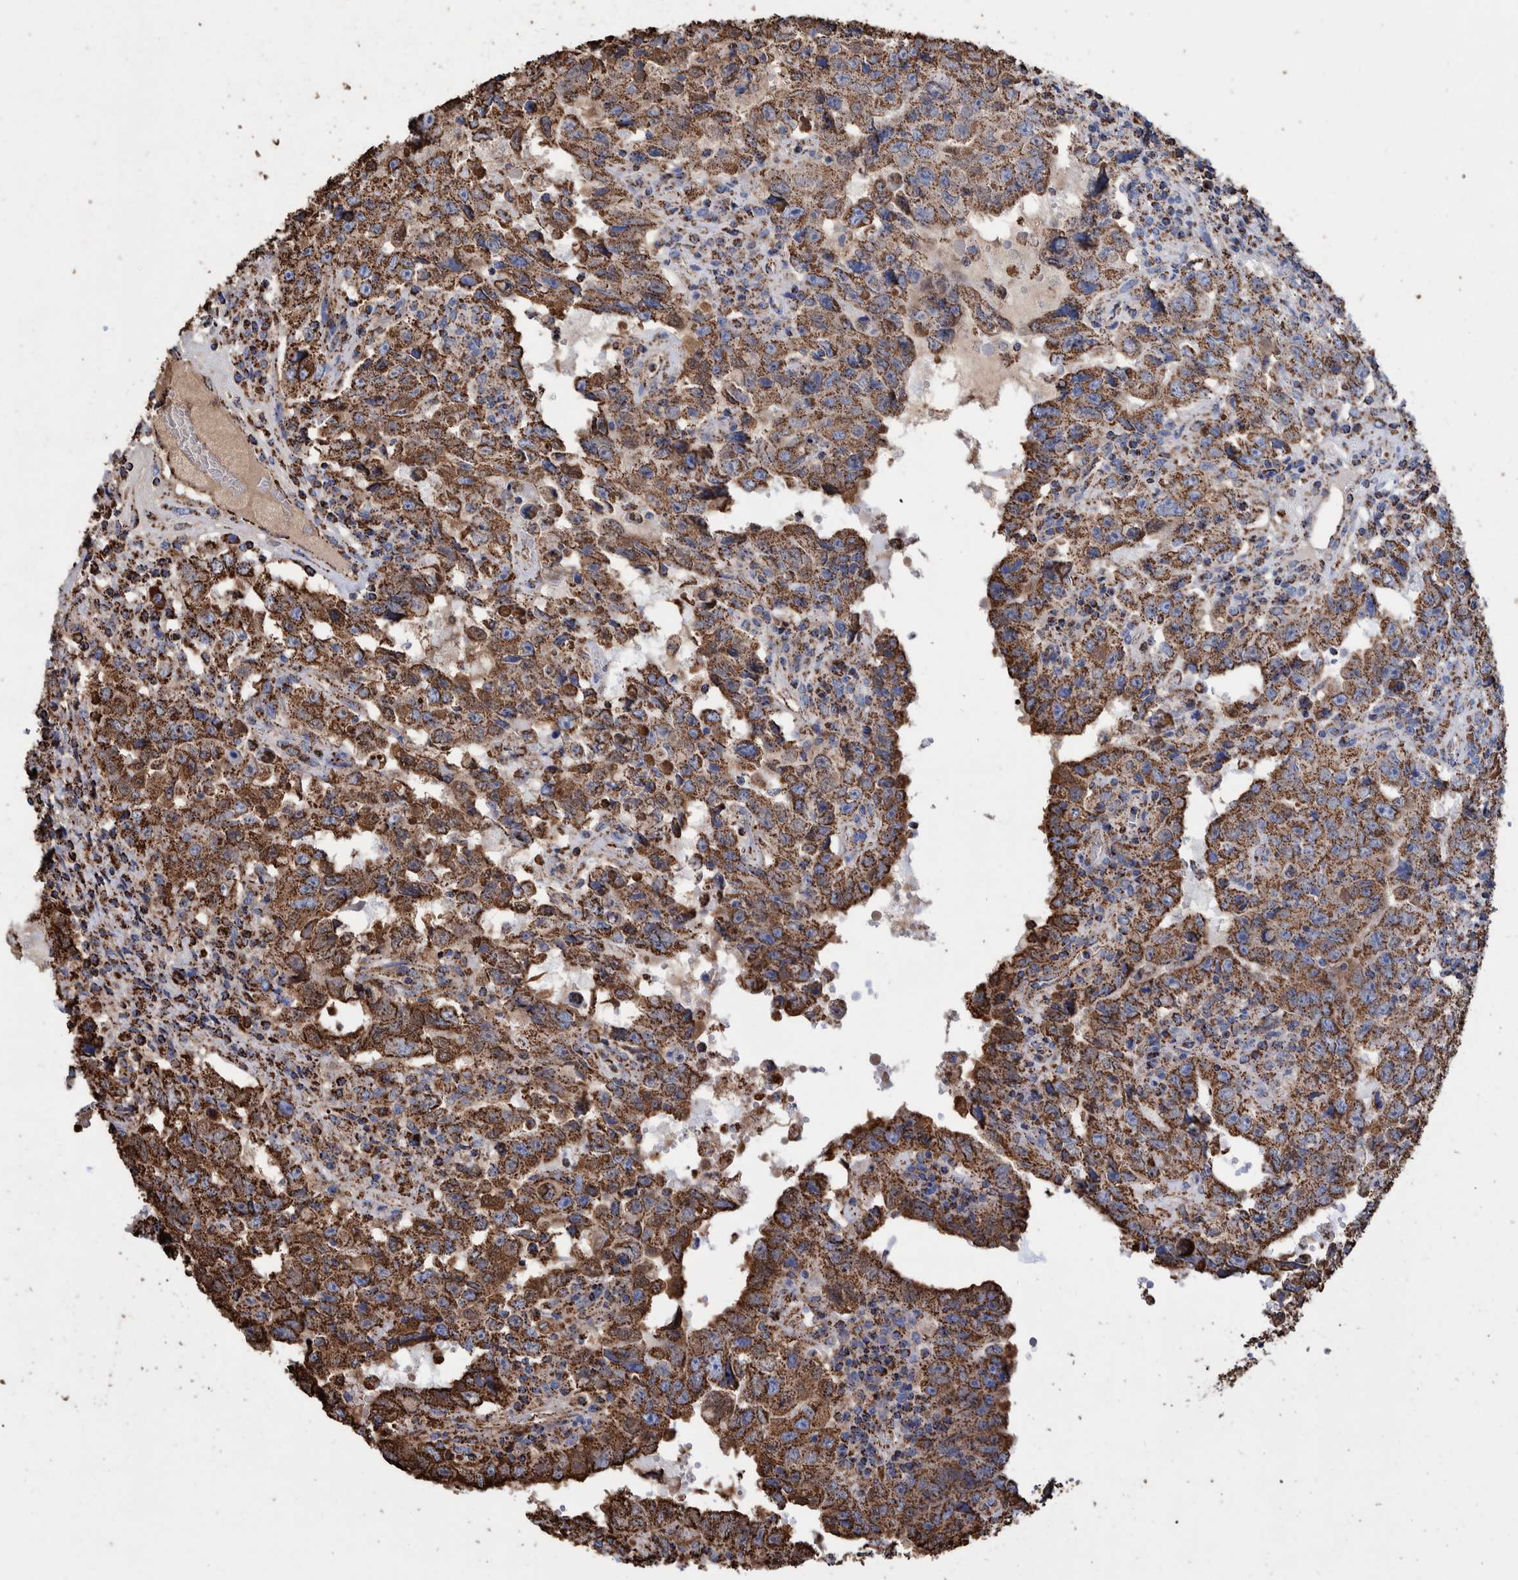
{"staining": {"intensity": "strong", "quantity": ">75%", "location": "cytoplasmic/membranous"}, "tissue": "testis cancer", "cell_type": "Tumor cells", "image_type": "cancer", "snomed": [{"axis": "morphology", "description": "Carcinoma, Embryonal, NOS"}, {"axis": "topography", "description": "Testis"}], "caption": "Immunohistochemistry (IHC) staining of testis embryonal carcinoma, which exhibits high levels of strong cytoplasmic/membranous expression in about >75% of tumor cells indicating strong cytoplasmic/membranous protein staining. The staining was performed using DAB (brown) for protein detection and nuclei were counterstained in hematoxylin (blue).", "gene": "VPS26C", "patient": {"sex": "male", "age": 26}}